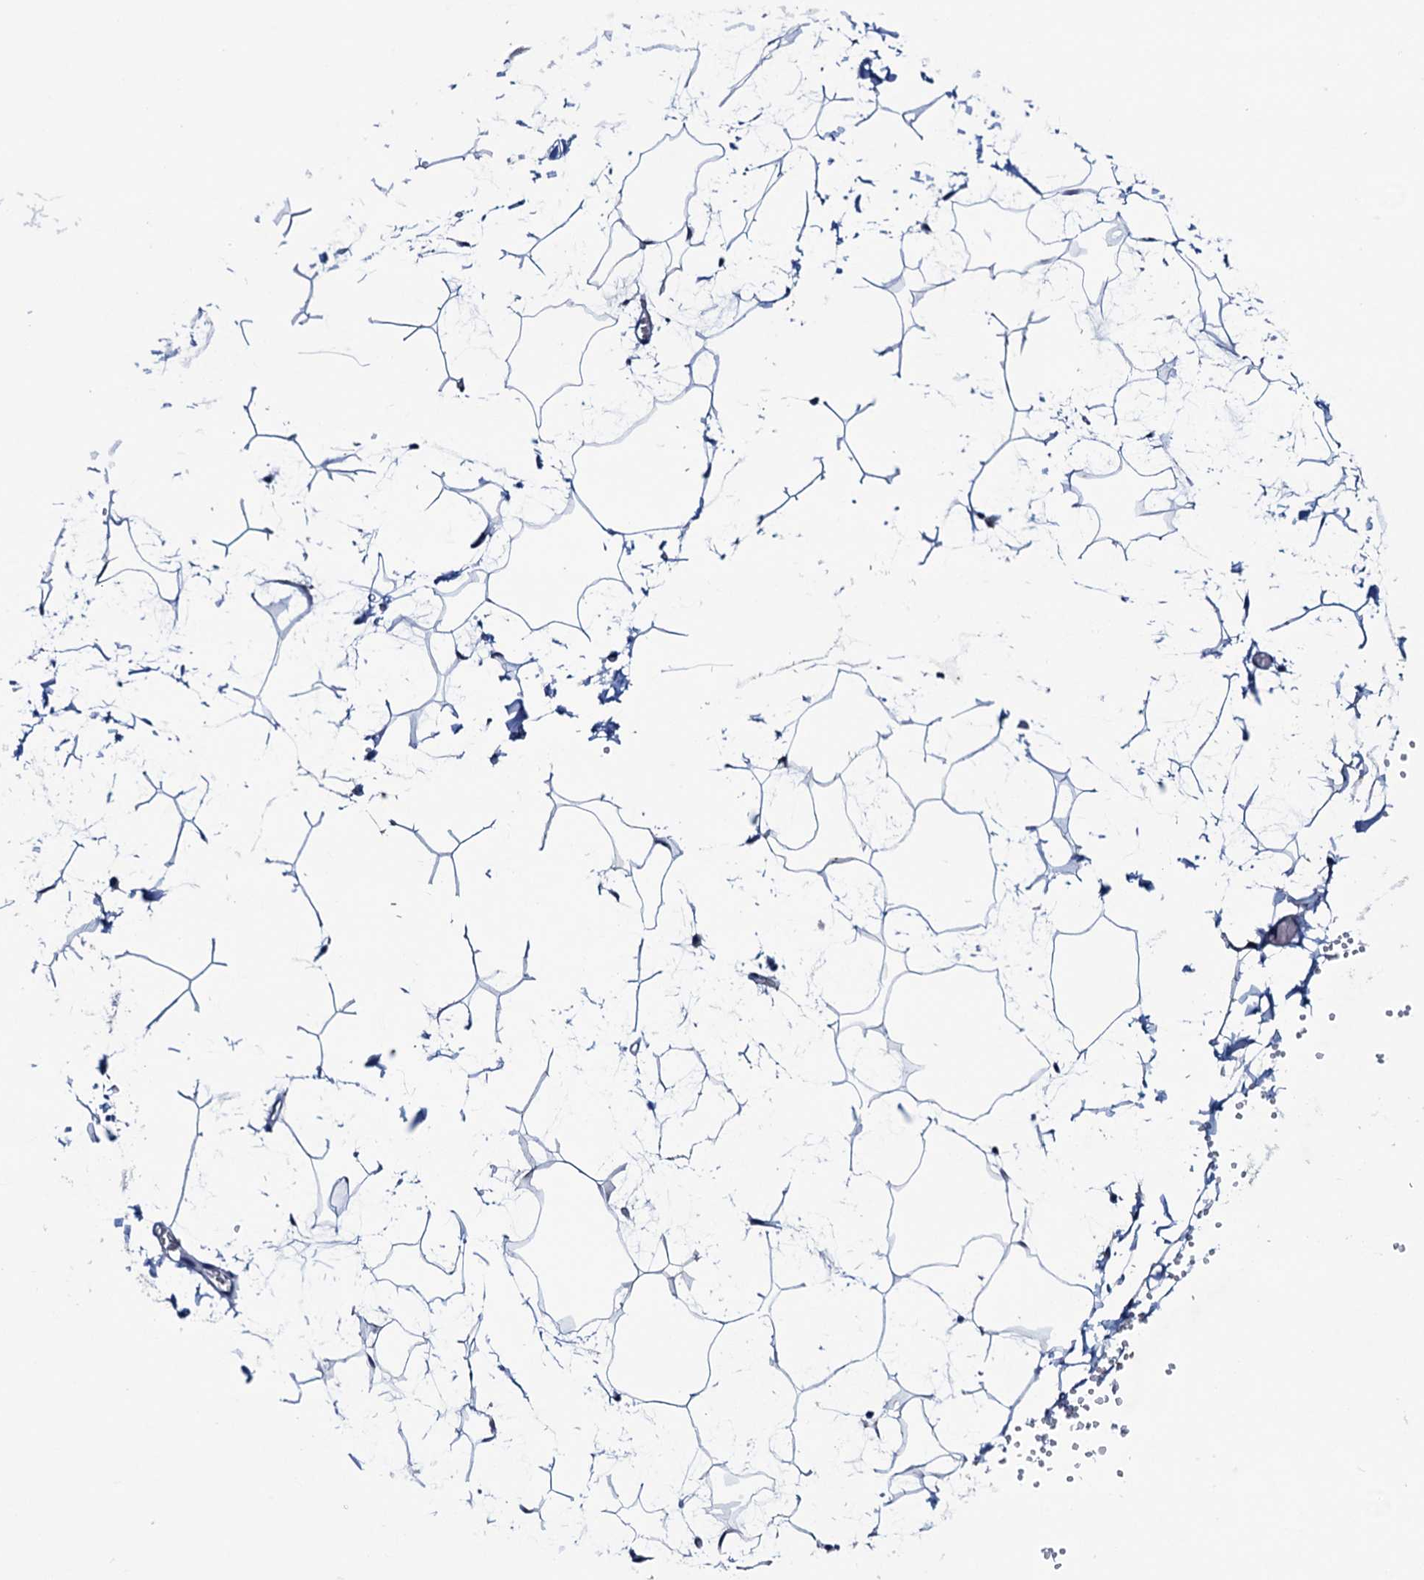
{"staining": {"intensity": "negative", "quantity": "none", "location": "none"}, "tissue": "adipose tissue", "cell_type": "Adipocytes", "image_type": "normal", "snomed": [{"axis": "morphology", "description": "Normal tissue, NOS"}, {"axis": "topography", "description": "Gallbladder"}, {"axis": "topography", "description": "Peripheral nerve tissue"}], "caption": "High power microscopy histopathology image of an immunohistochemistry (IHC) photomicrograph of unremarkable adipose tissue, revealing no significant expression in adipocytes.", "gene": "FNBP4", "patient": {"sex": "male", "age": 38}}